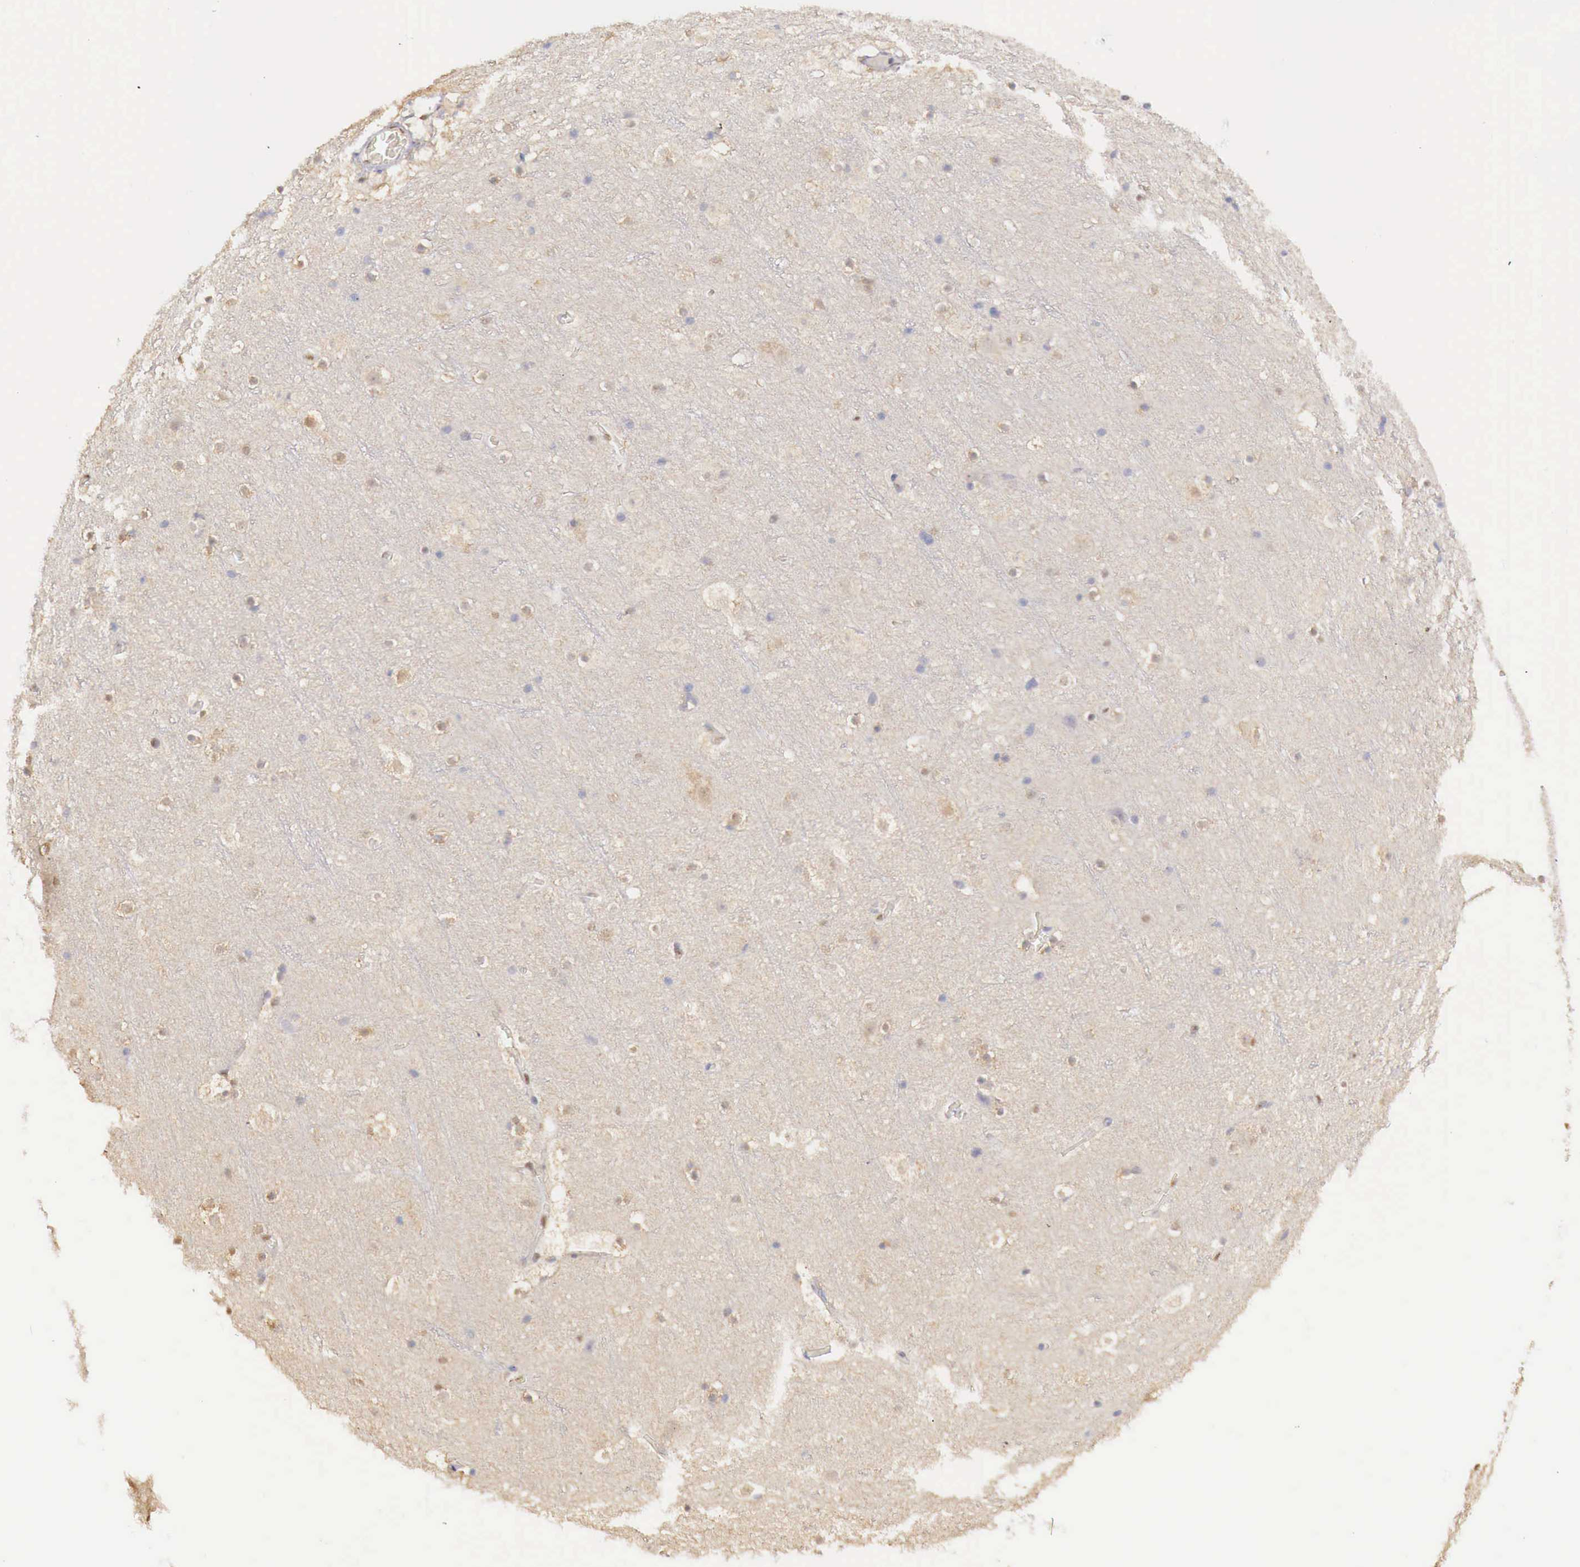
{"staining": {"intensity": "negative", "quantity": "none", "location": "none"}, "tissue": "cerebral cortex", "cell_type": "Endothelial cells", "image_type": "normal", "snomed": [{"axis": "morphology", "description": "Normal tissue, NOS"}, {"axis": "topography", "description": "Cerebral cortex"}], "caption": "Immunohistochemistry image of normal cerebral cortex: human cerebral cortex stained with DAB (3,3'-diaminobenzidine) reveals no significant protein staining in endothelial cells.", "gene": "UBA1", "patient": {"sex": "male", "age": 45}}